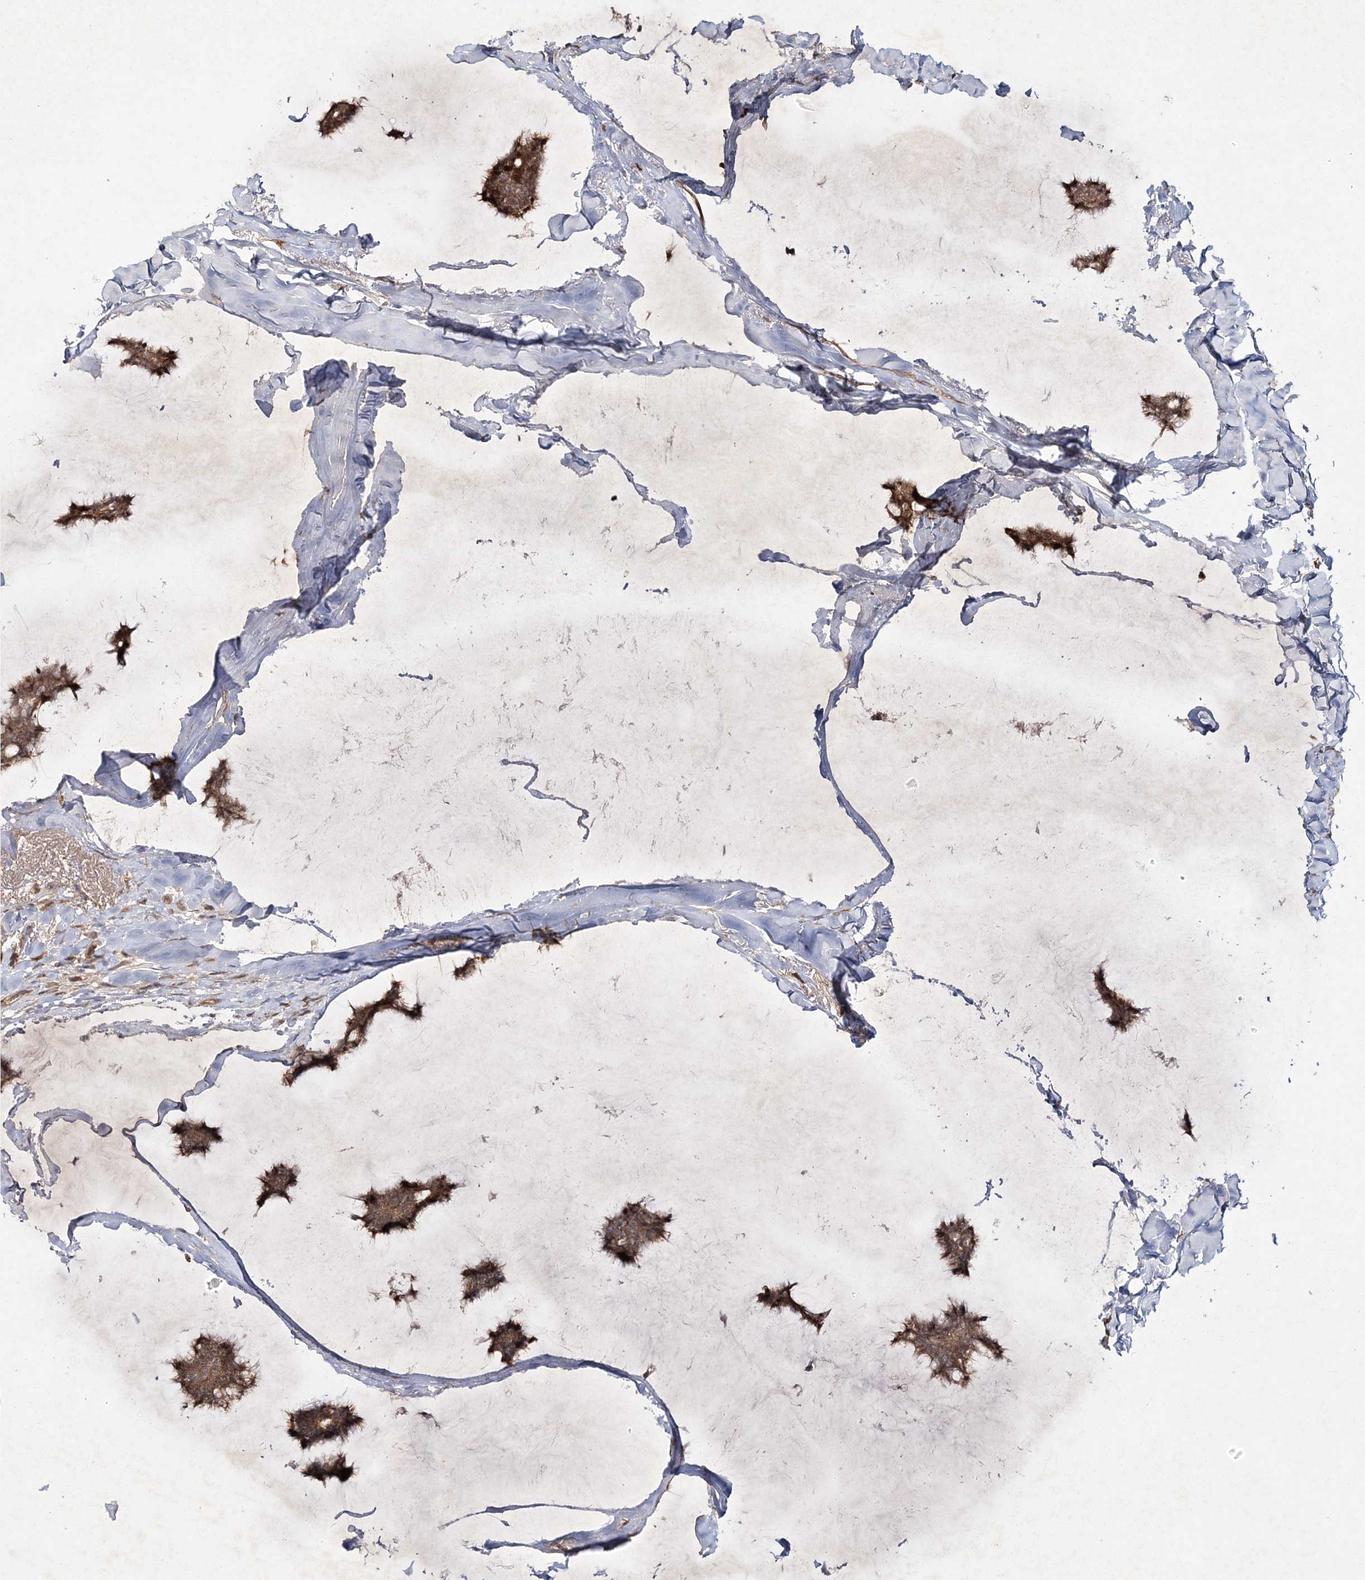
{"staining": {"intensity": "moderate", "quantity": ">75%", "location": "cytoplasmic/membranous"}, "tissue": "breast cancer", "cell_type": "Tumor cells", "image_type": "cancer", "snomed": [{"axis": "morphology", "description": "Duct carcinoma"}, {"axis": "topography", "description": "Breast"}], "caption": "Brown immunohistochemical staining in human breast invasive ductal carcinoma exhibits moderate cytoplasmic/membranous staining in approximately >75% of tumor cells.", "gene": "MOCS2", "patient": {"sex": "female", "age": 93}}